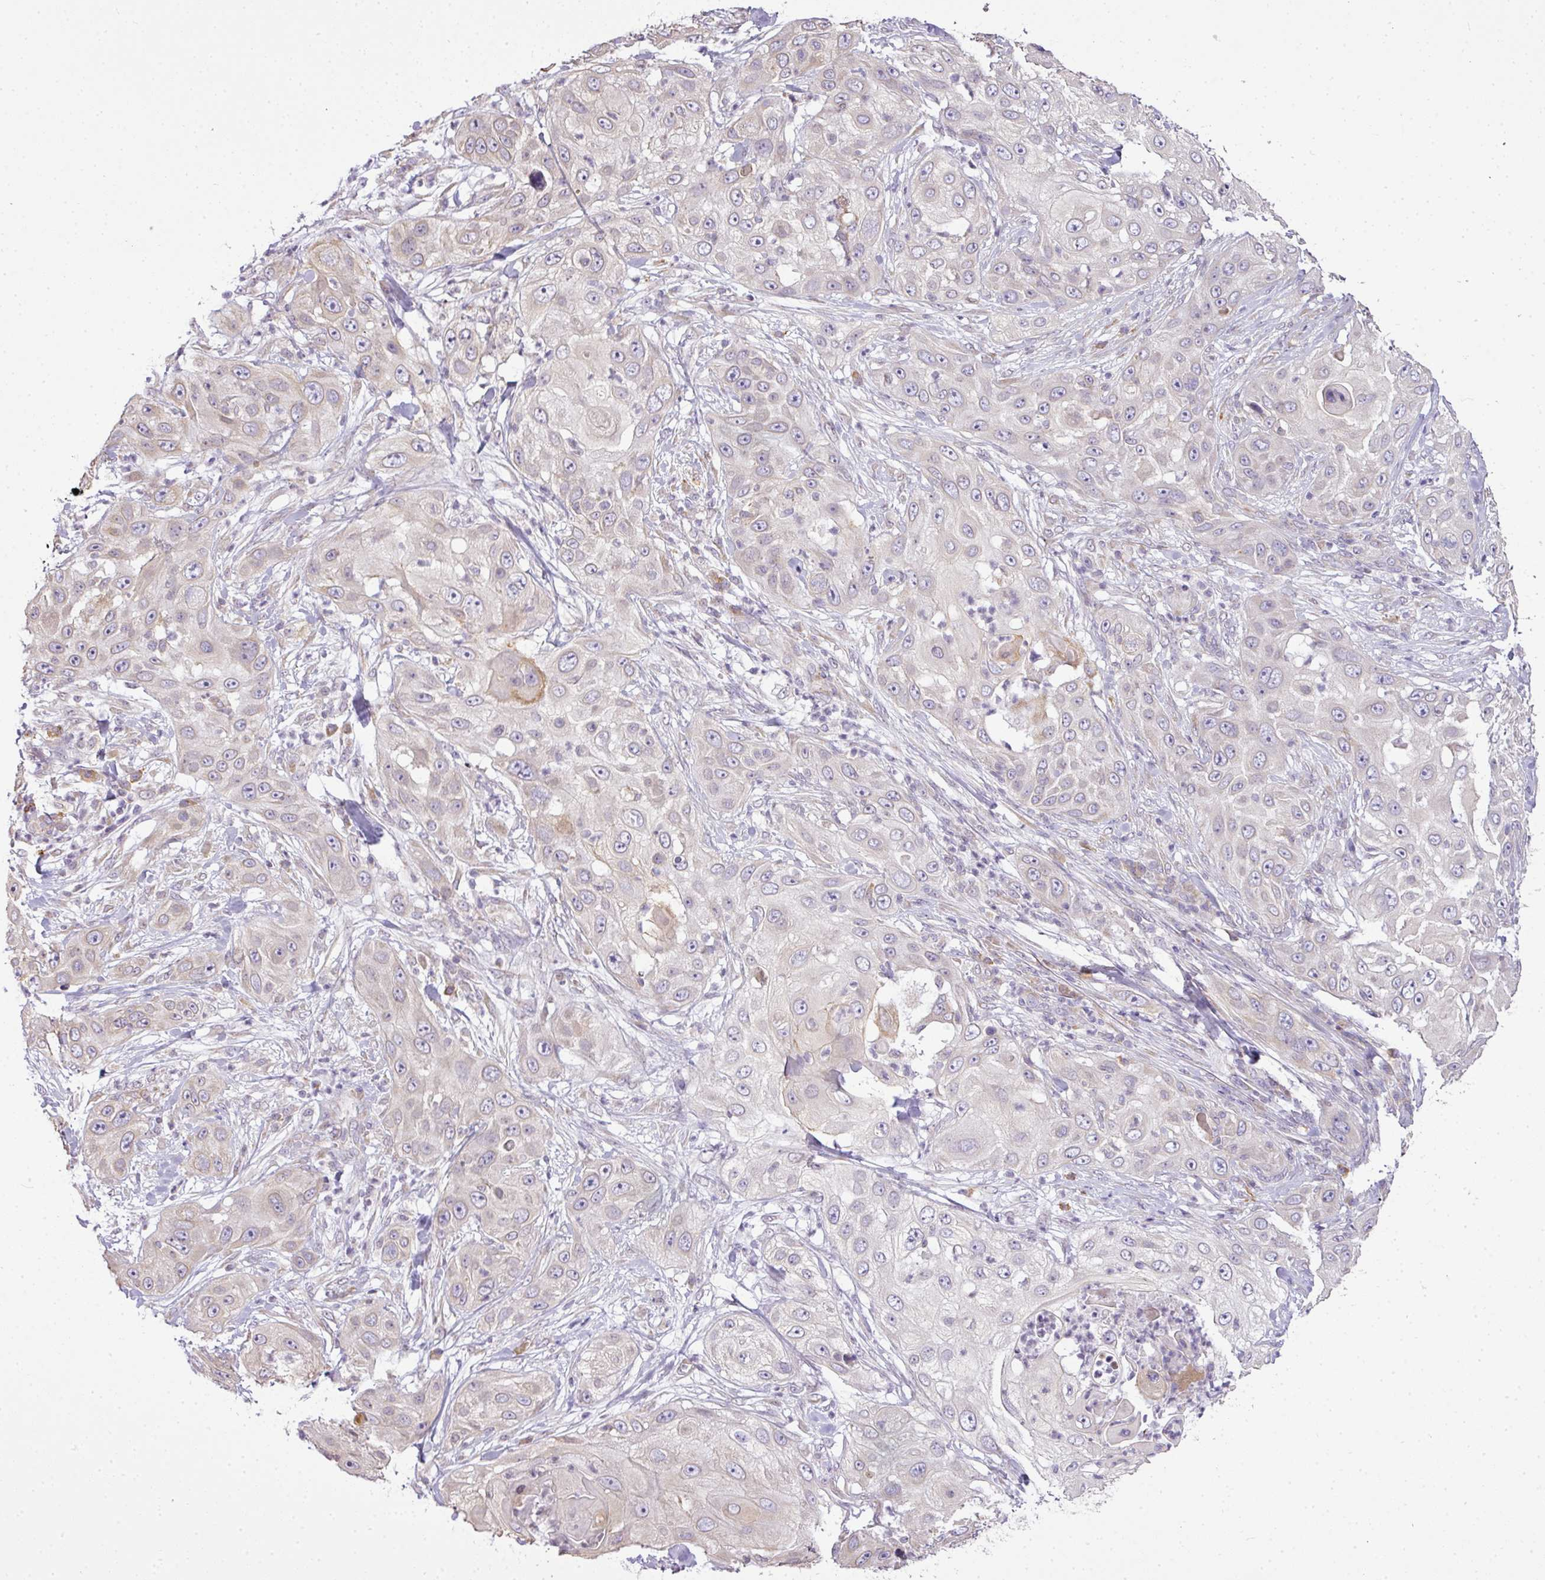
{"staining": {"intensity": "weak", "quantity": "<25%", "location": "cytoplasmic/membranous"}, "tissue": "skin cancer", "cell_type": "Tumor cells", "image_type": "cancer", "snomed": [{"axis": "morphology", "description": "Squamous cell carcinoma, NOS"}, {"axis": "topography", "description": "Skin"}], "caption": "The image exhibits no significant expression in tumor cells of skin cancer. (DAB (3,3'-diaminobenzidine) immunohistochemistry (IHC) with hematoxylin counter stain).", "gene": "COX18", "patient": {"sex": "female", "age": 44}}